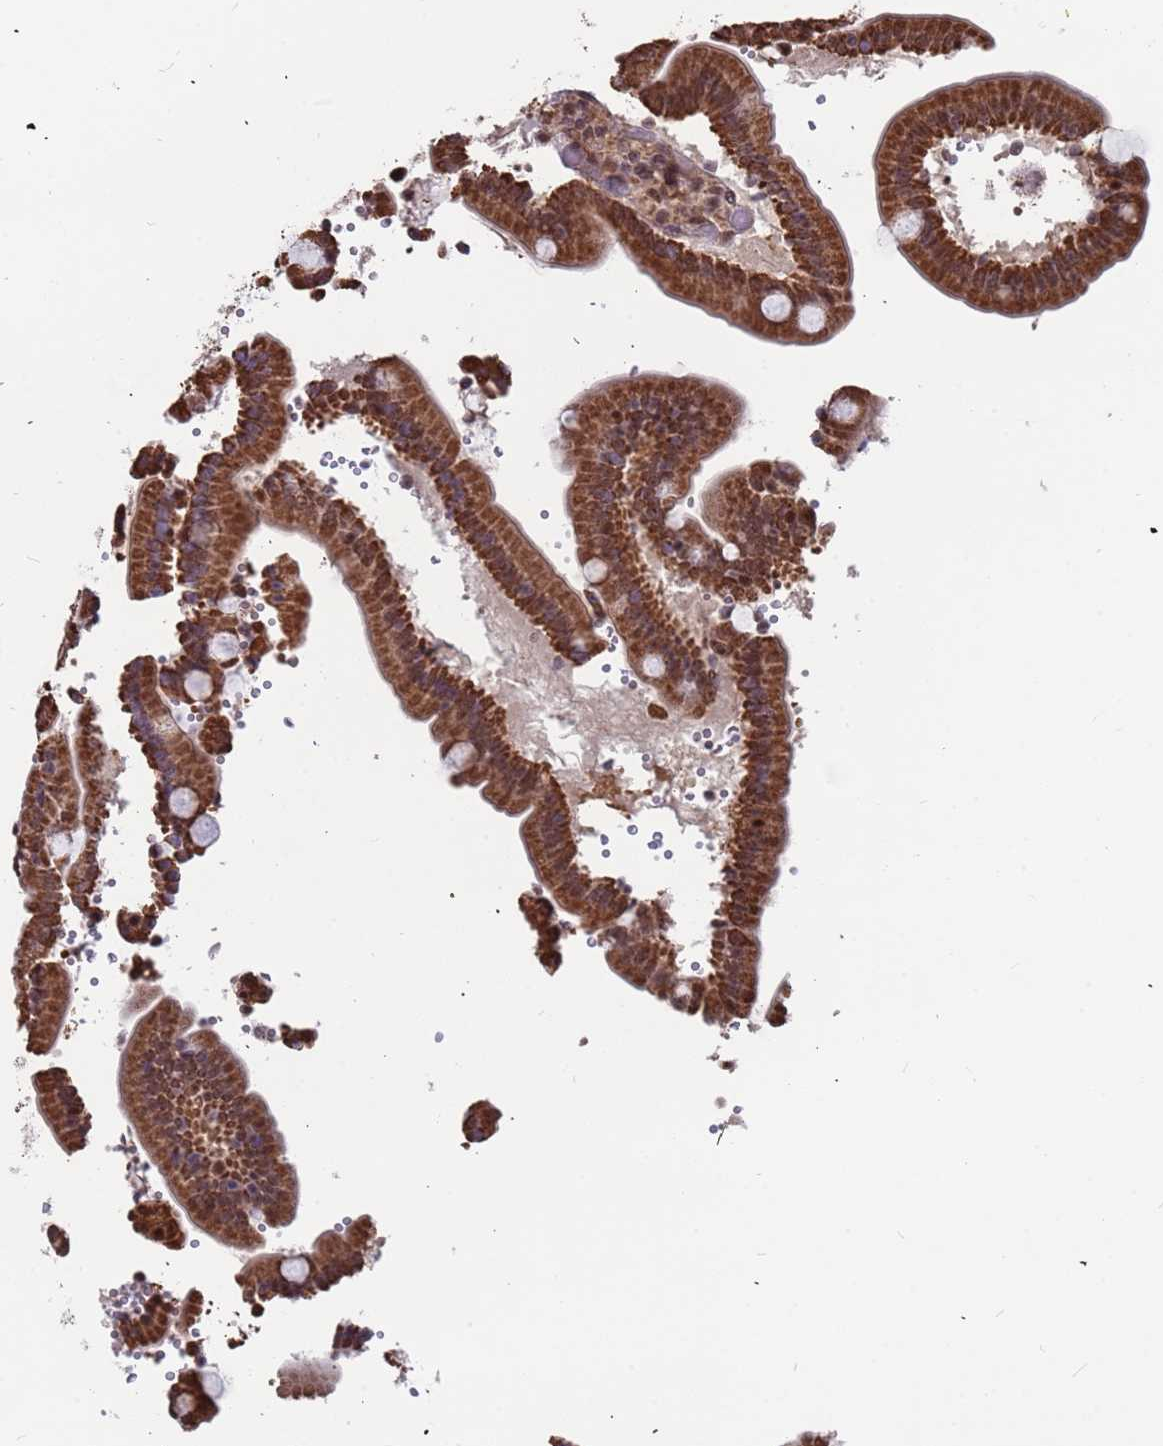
{"staining": {"intensity": "strong", "quantity": ">75%", "location": "cytoplasmic/membranous,nuclear"}, "tissue": "duodenum", "cell_type": "Glandular cells", "image_type": "normal", "snomed": [{"axis": "morphology", "description": "Normal tissue, NOS"}, {"axis": "topography", "description": "Duodenum"}], "caption": "Duodenum stained for a protein reveals strong cytoplasmic/membranous,nuclear positivity in glandular cells. (brown staining indicates protein expression, while blue staining denotes nuclei).", "gene": "DENND2B", "patient": {"sex": "female", "age": 62}}